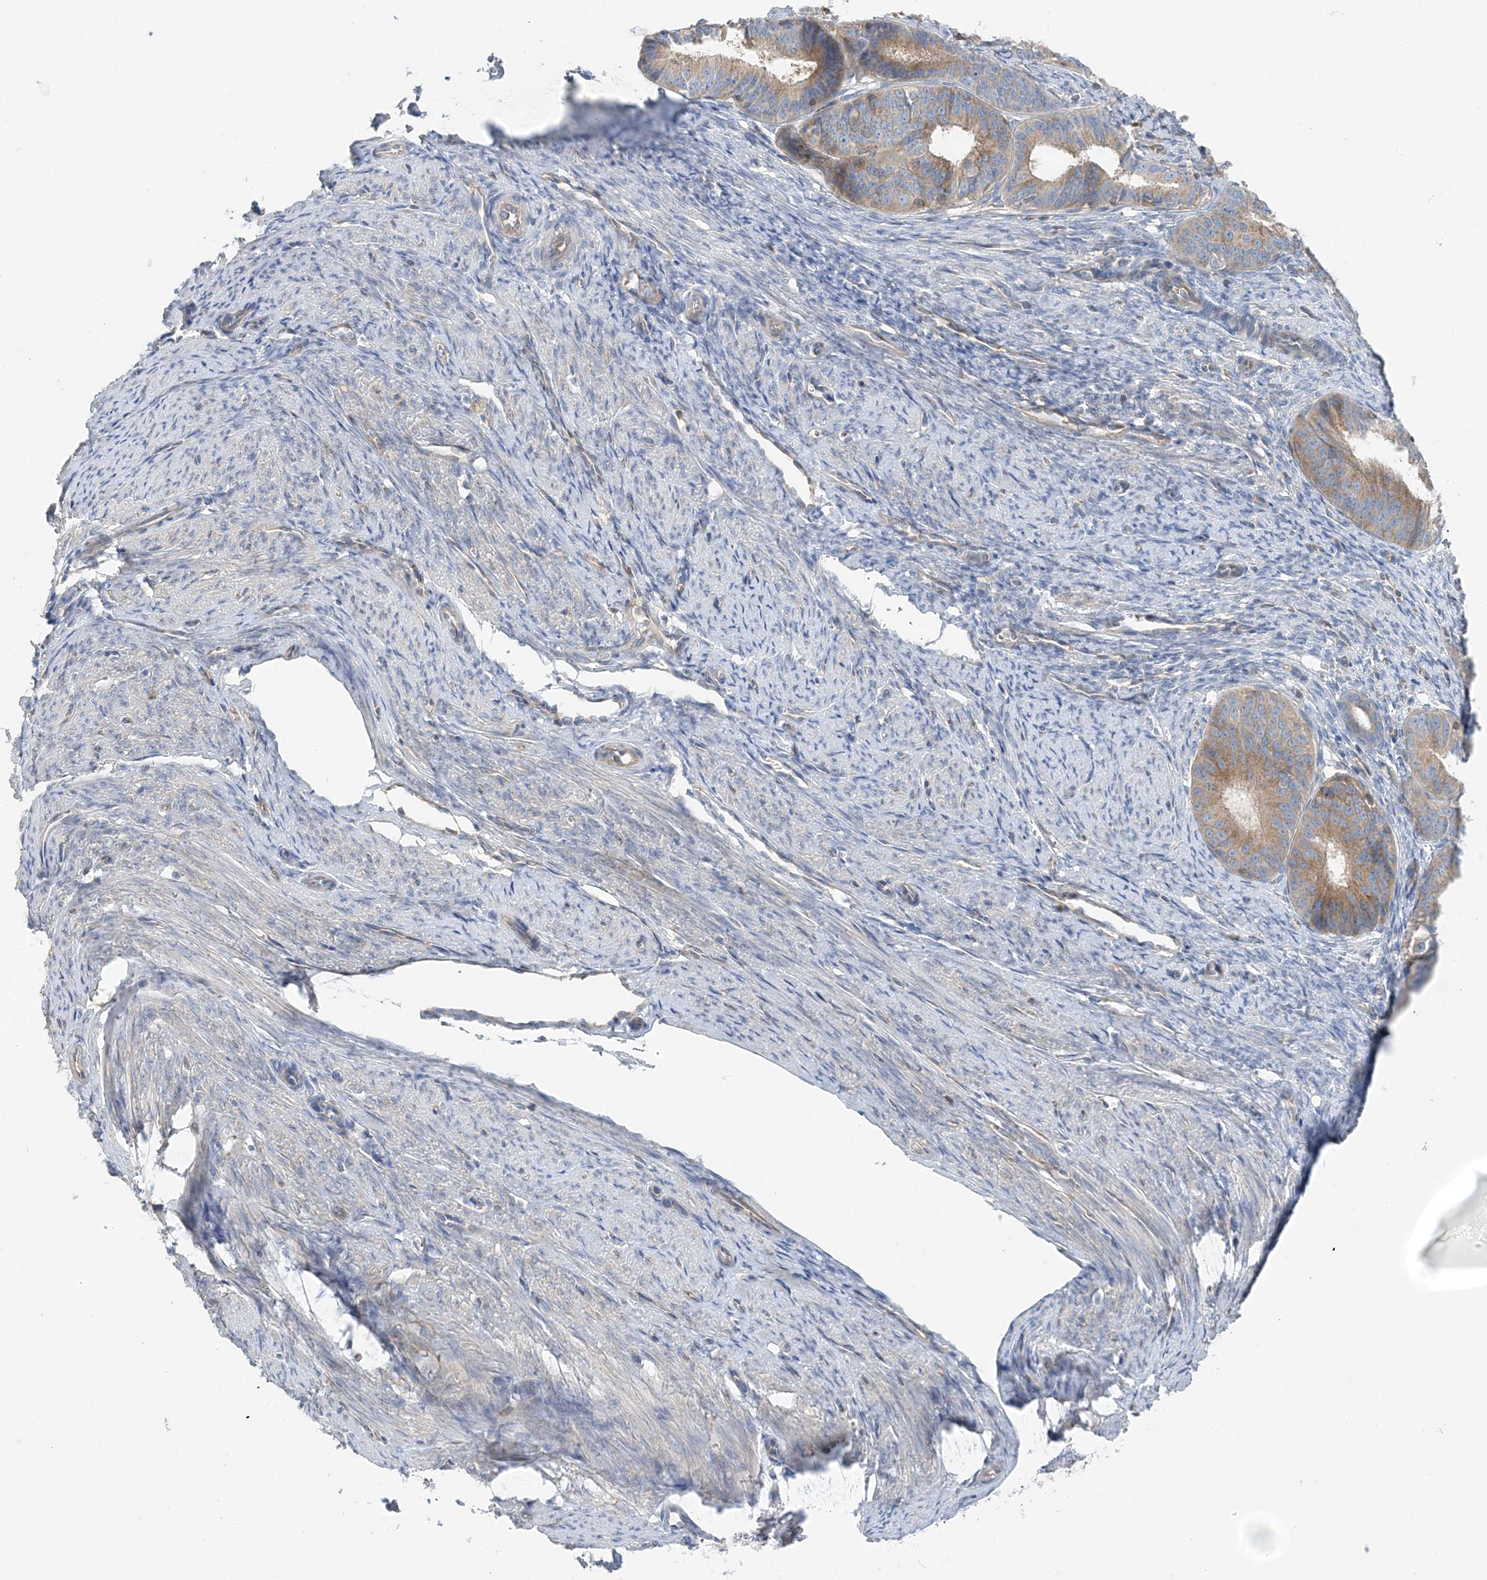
{"staining": {"intensity": "moderate", "quantity": "25%-75%", "location": "cytoplasmic/membranous"}, "tissue": "endometrial cancer", "cell_type": "Tumor cells", "image_type": "cancer", "snomed": [{"axis": "morphology", "description": "Adenocarcinoma, NOS"}, {"axis": "topography", "description": "Endometrium"}], "caption": "The immunohistochemical stain labels moderate cytoplasmic/membranous positivity in tumor cells of adenocarcinoma (endometrial) tissue. (DAB (3,3'-diaminobenzidine) IHC, brown staining for protein, blue staining for nuclei).", "gene": "FAM114A2", "patient": {"sex": "female", "age": 51}}